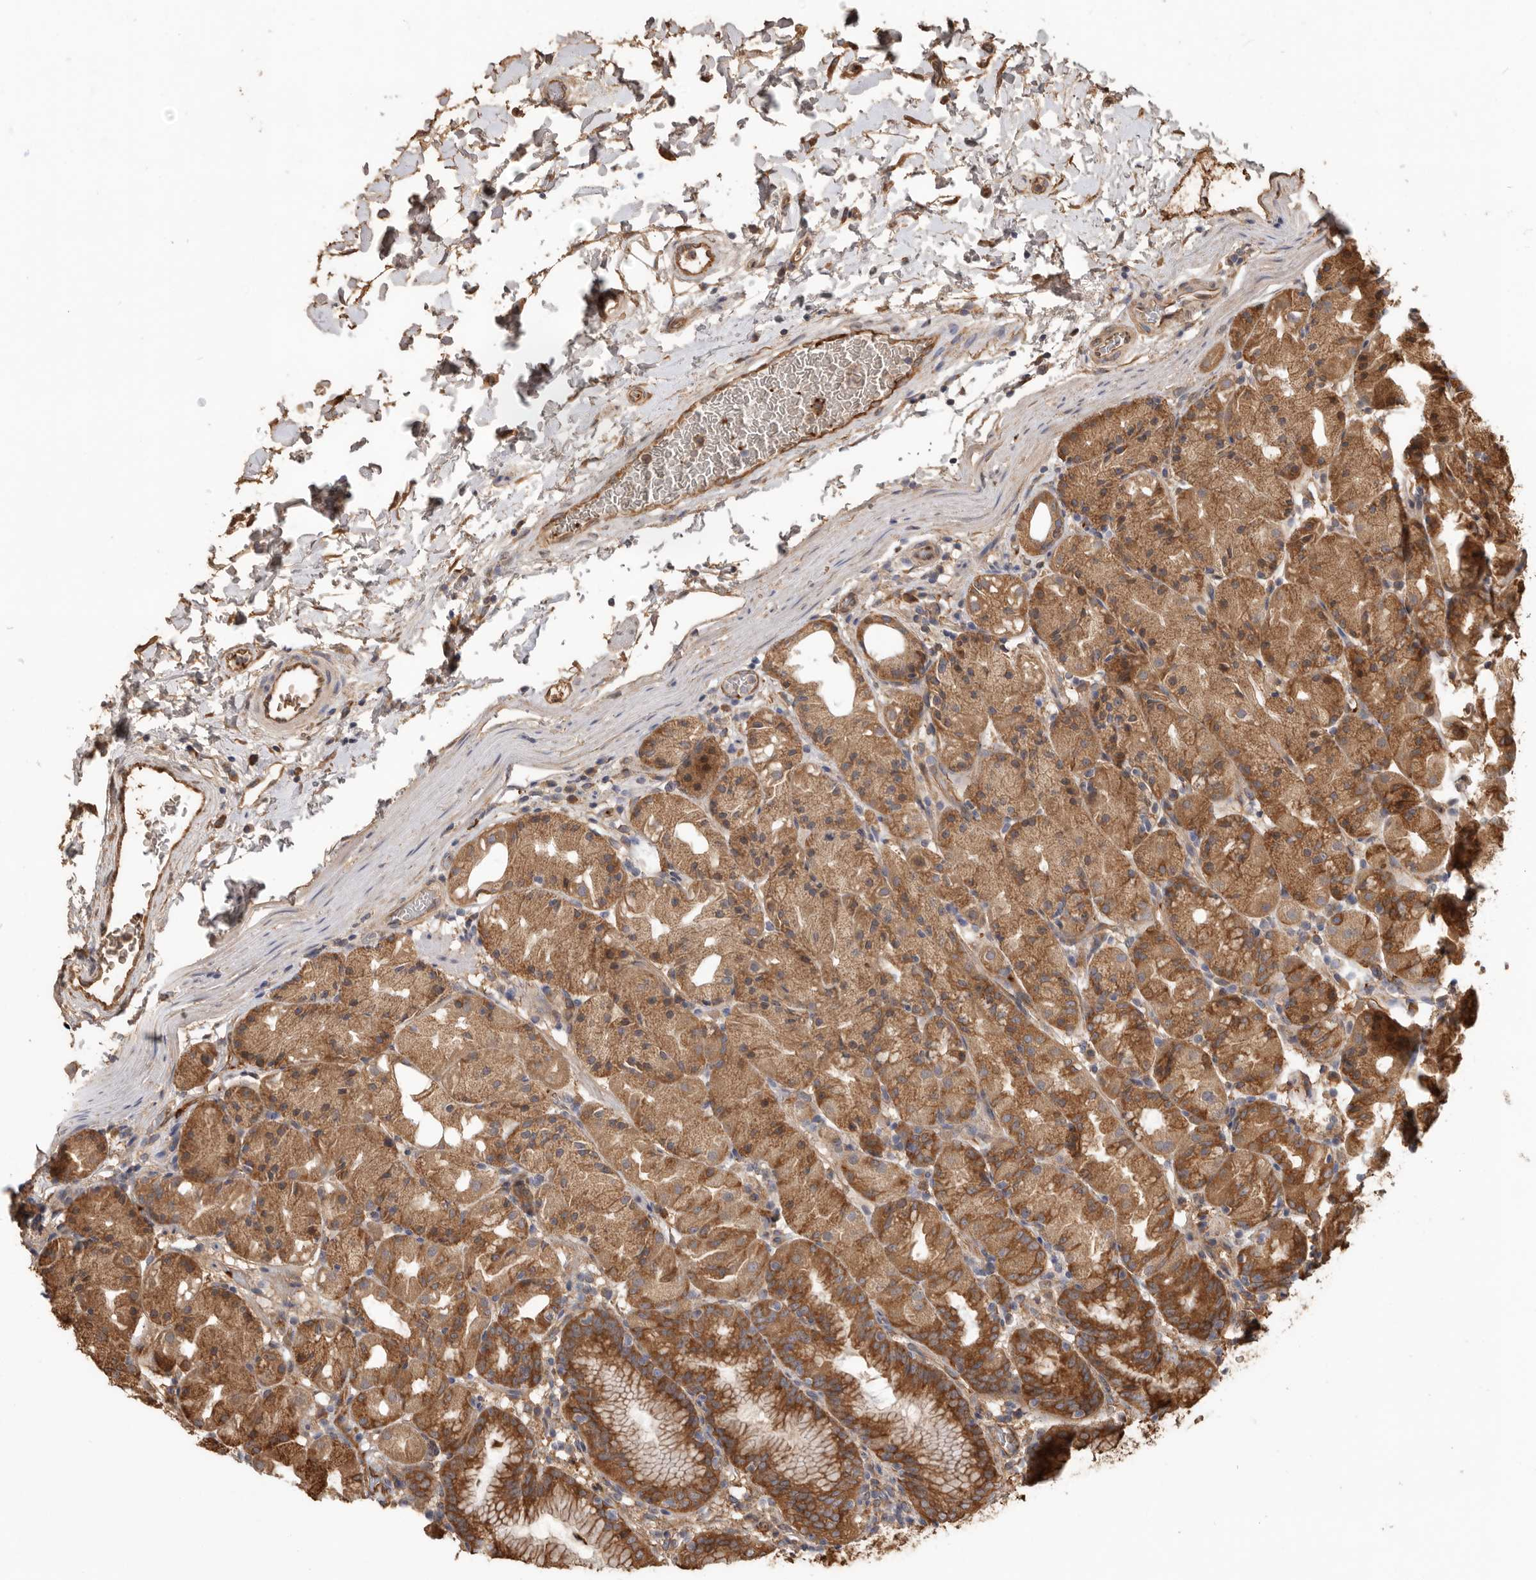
{"staining": {"intensity": "moderate", "quantity": ">75%", "location": "cytoplasmic/membranous"}, "tissue": "stomach", "cell_type": "Glandular cells", "image_type": "normal", "snomed": [{"axis": "morphology", "description": "Normal tissue, NOS"}, {"axis": "topography", "description": "Stomach, upper"}], "caption": "Immunohistochemistry (IHC) (DAB (3,3'-diaminobenzidine)) staining of unremarkable stomach reveals moderate cytoplasmic/membranous protein positivity in approximately >75% of glandular cells. The staining was performed using DAB to visualize the protein expression in brown, while the nuclei were stained in blue with hematoxylin (Magnification: 20x).", "gene": "CDC42BPB", "patient": {"sex": "male", "age": 48}}